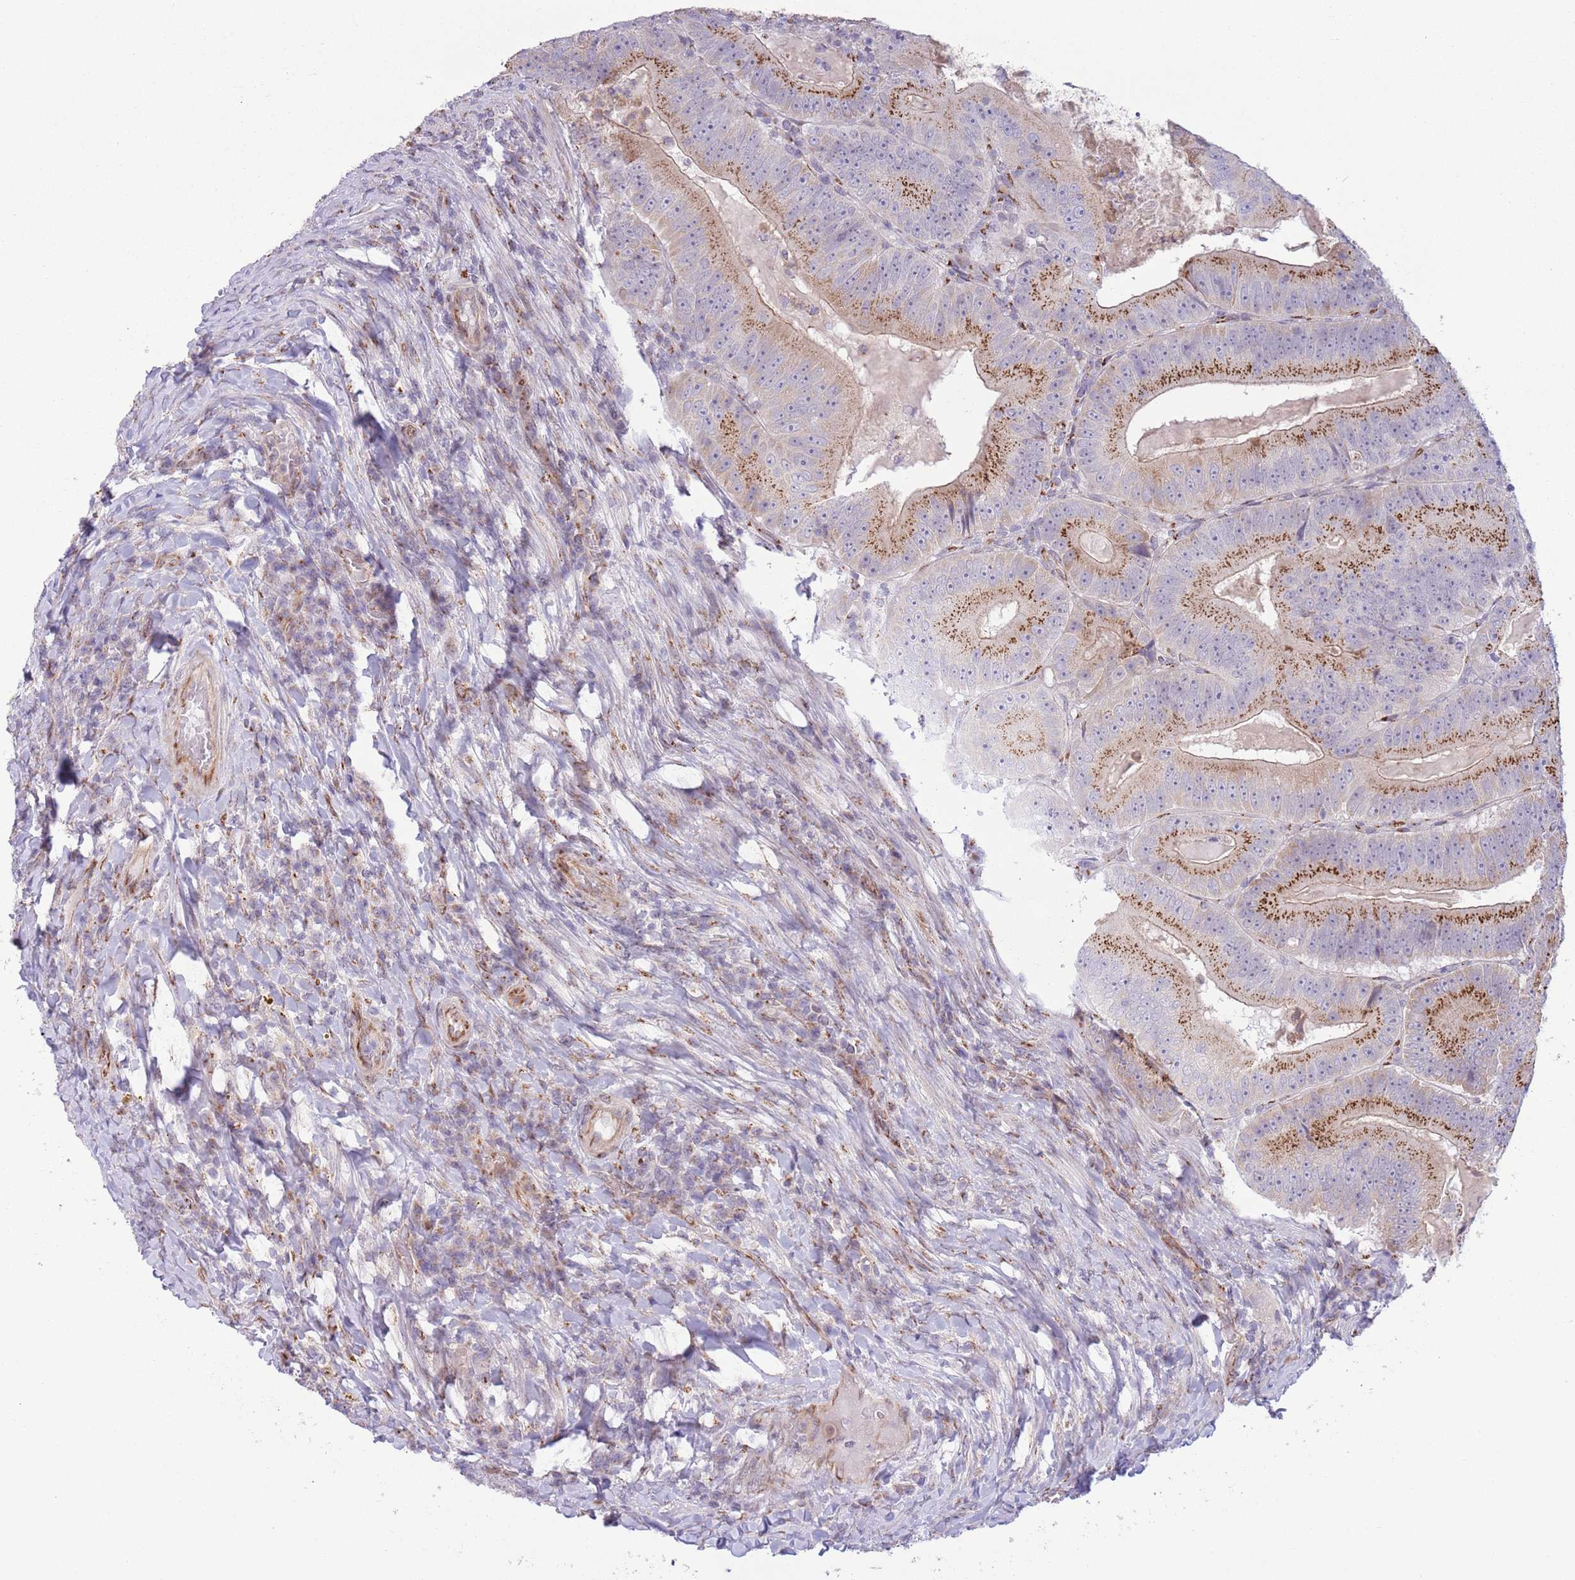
{"staining": {"intensity": "strong", "quantity": ">75%", "location": "cytoplasmic/membranous"}, "tissue": "colorectal cancer", "cell_type": "Tumor cells", "image_type": "cancer", "snomed": [{"axis": "morphology", "description": "Adenocarcinoma, NOS"}, {"axis": "topography", "description": "Colon"}], "caption": "The photomicrograph displays immunohistochemical staining of colorectal cancer. There is strong cytoplasmic/membranous expression is present in approximately >75% of tumor cells. (DAB IHC, brown staining for protein, blue staining for nuclei).", "gene": "C20orf96", "patient": {"sex": "female", "age": 86}}